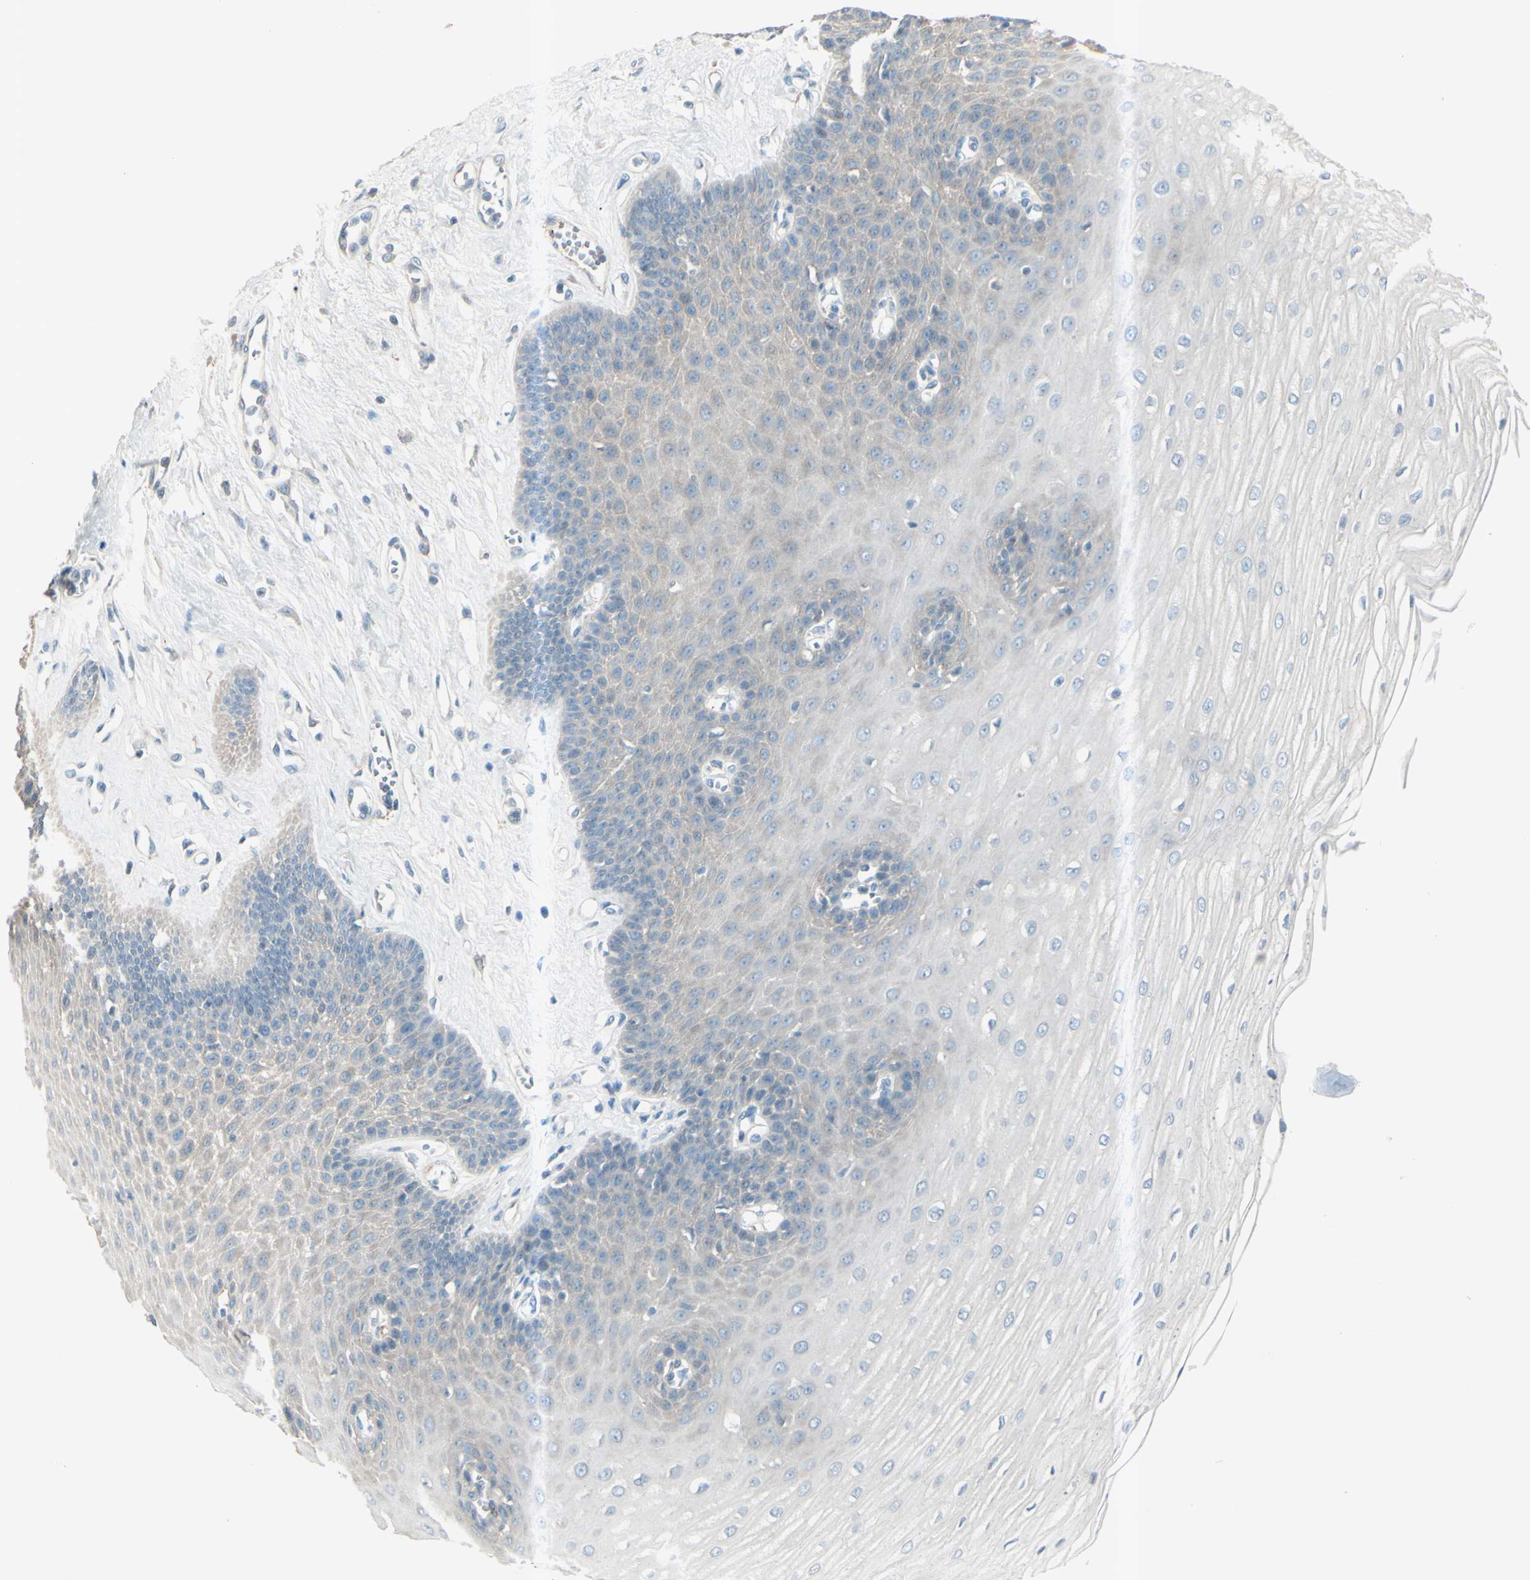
{"staining": {"intensity": "negative", "quantity": "none", "location": "none"}, "tissue": "esophagus", "cell_type": "Squamous epithelial cells", "image_type": "normal", "snomed": [{"axis": "morphology", "description": "Normal tissue, NOS"}, {"axis": "morphology", "description": "Squamous cell carcinoma, NOS"}, {"axis": "topography", "description": "Esophagus"}], "caption": "Protein analysis of benign esophagus demonstrates no significant positivity in squamous epithelial cells. (DAB (3,3'-diaminobenzidine) IHC visualized using brightfield microscopy, high magnification).", "gene": "GPR34", "patient": {"sex": "male", "age": 65}}